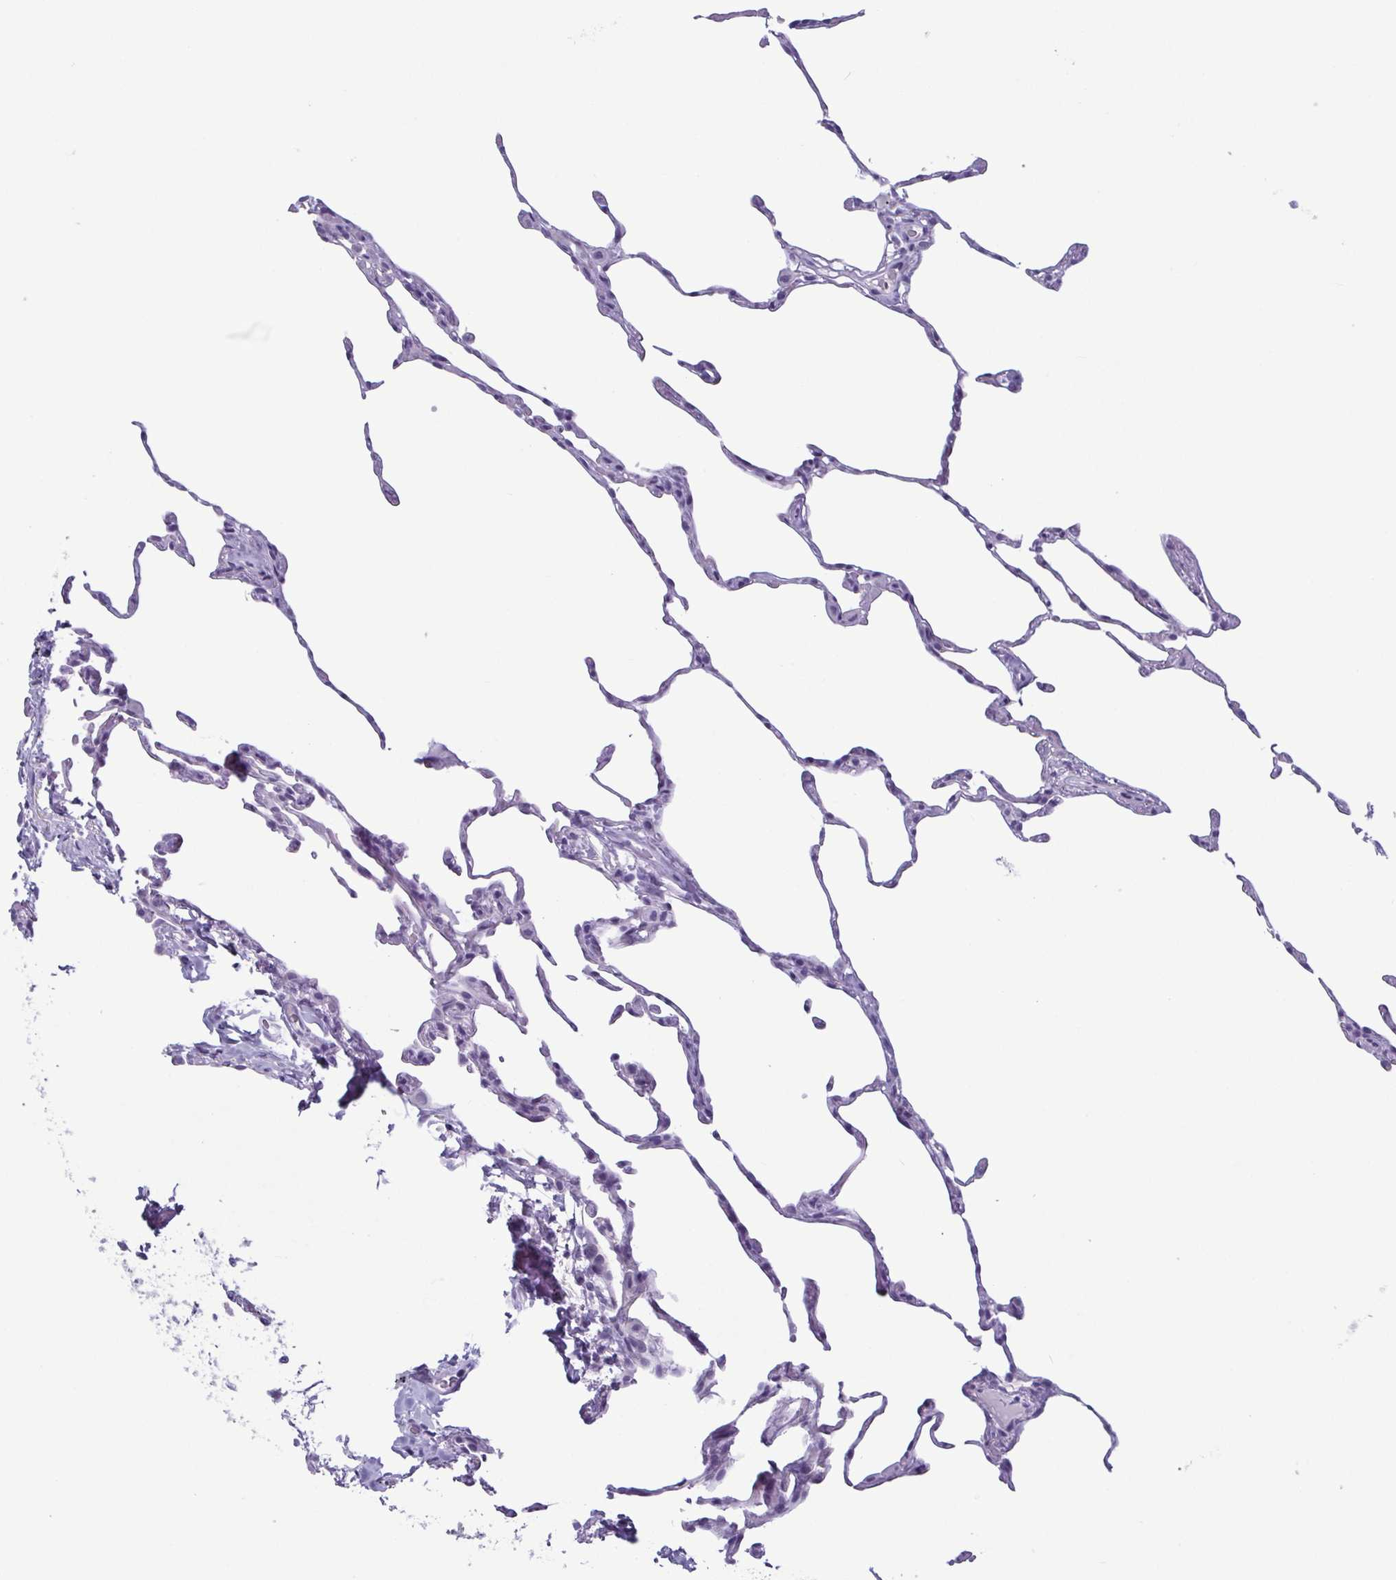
{"staining": {"intensity": "negative", "quantity": "none", "location": "none"}, "tissue": "lung", "cell_type": "Alveolar cells", "image_type": "normal", "snomed": [{"axis": "morphology", "description": "Normal tissue, NOS"}, {"axis": "topography", "description": "Lung"}], "caption": "The photomicrograph reveals no significant expression in alveolar cells of lung.", "gene": "KRT10", "patient": {"sex": "female", "age": 57}}